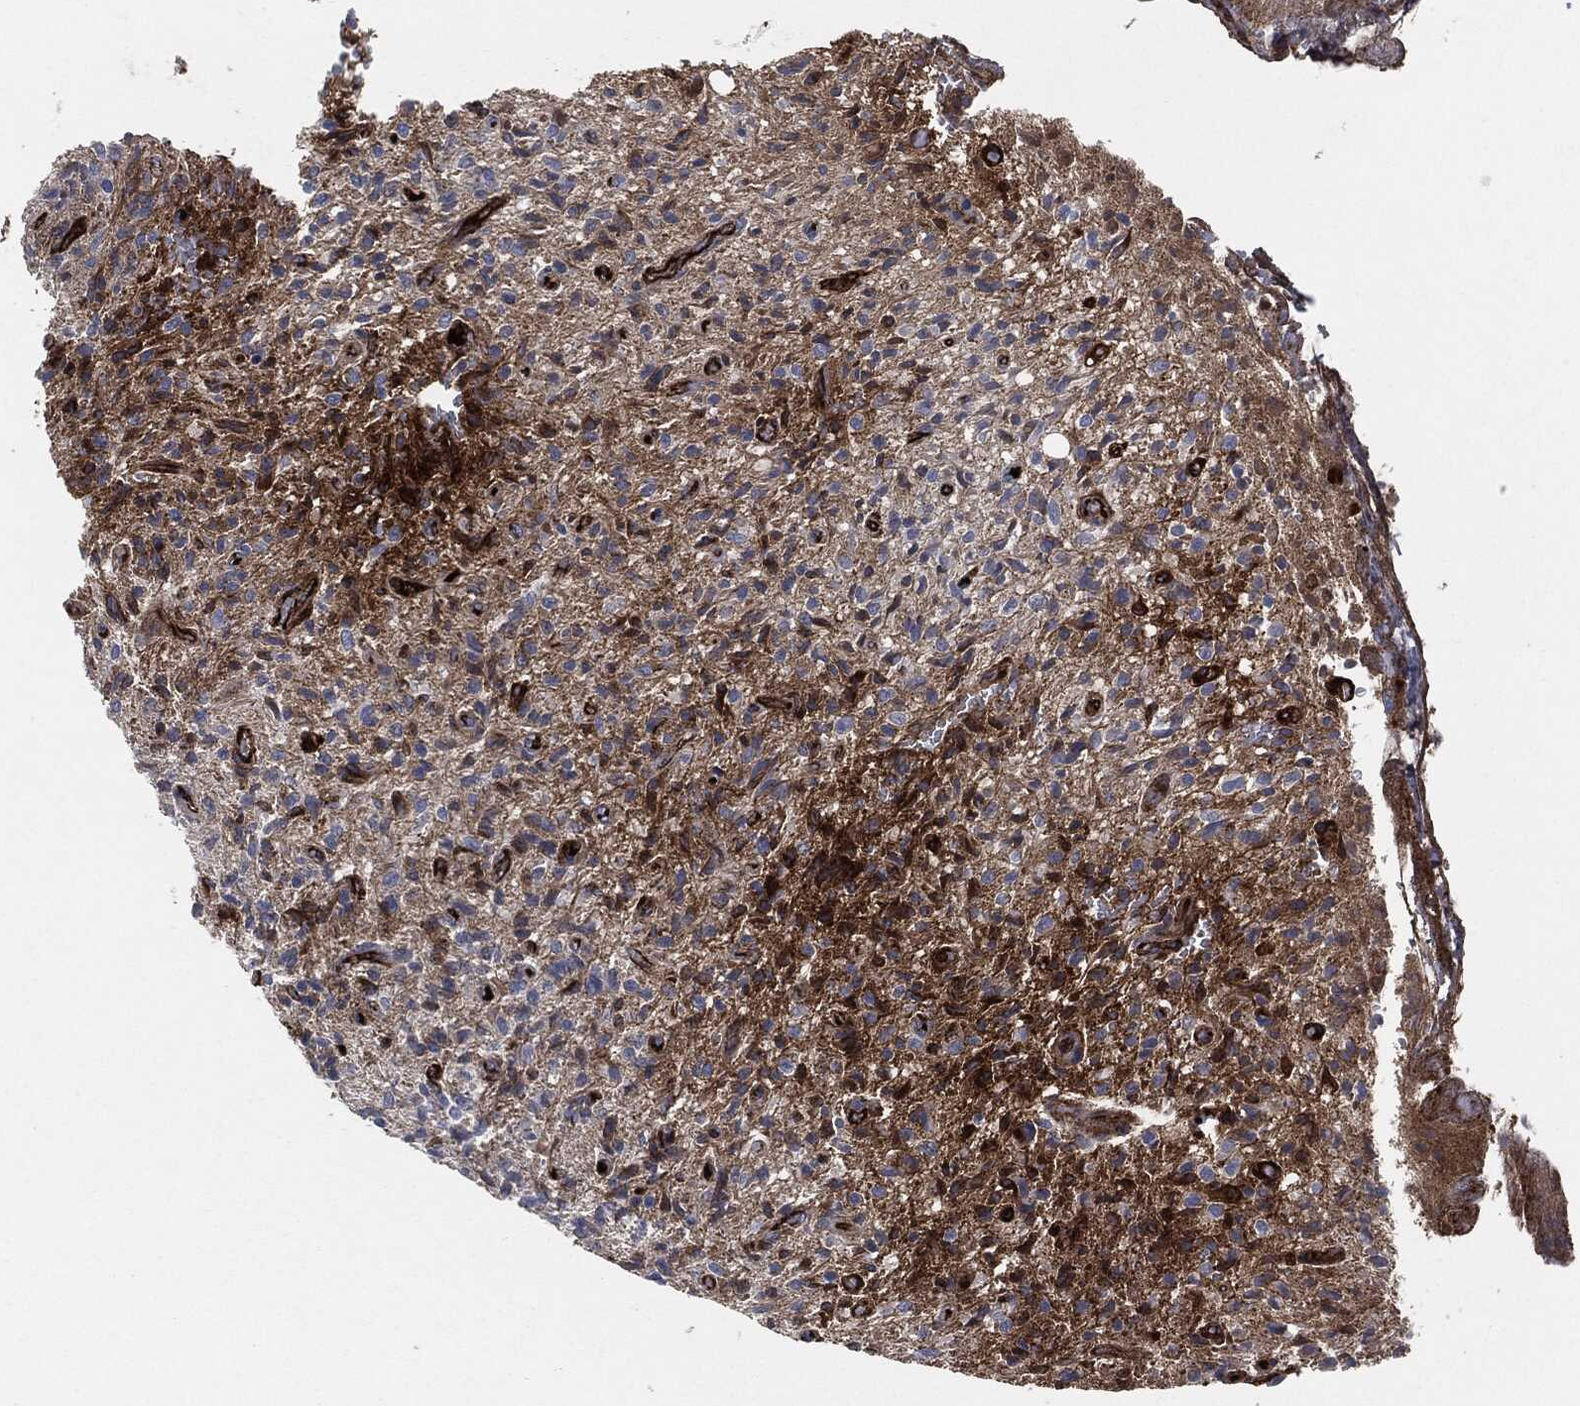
{"staining": {"intensity": "weak", "quantity": "<25%", "location": "cytoplasmic/membranous"}, "tissue": "glioma", "cell_type": "Tumor cells", "image_type": "cancer", "snomed": [{"axis": "morphology", "description": "Glioma, malignant, High grade"}, {"axis": "topography", "description": "Brain"}], "caption": "Tumor cells are negative for brown protein staining in high-grade glioma (malignant).", "gene": "APOB", "patient": {"sex": "male", "age": 64}}